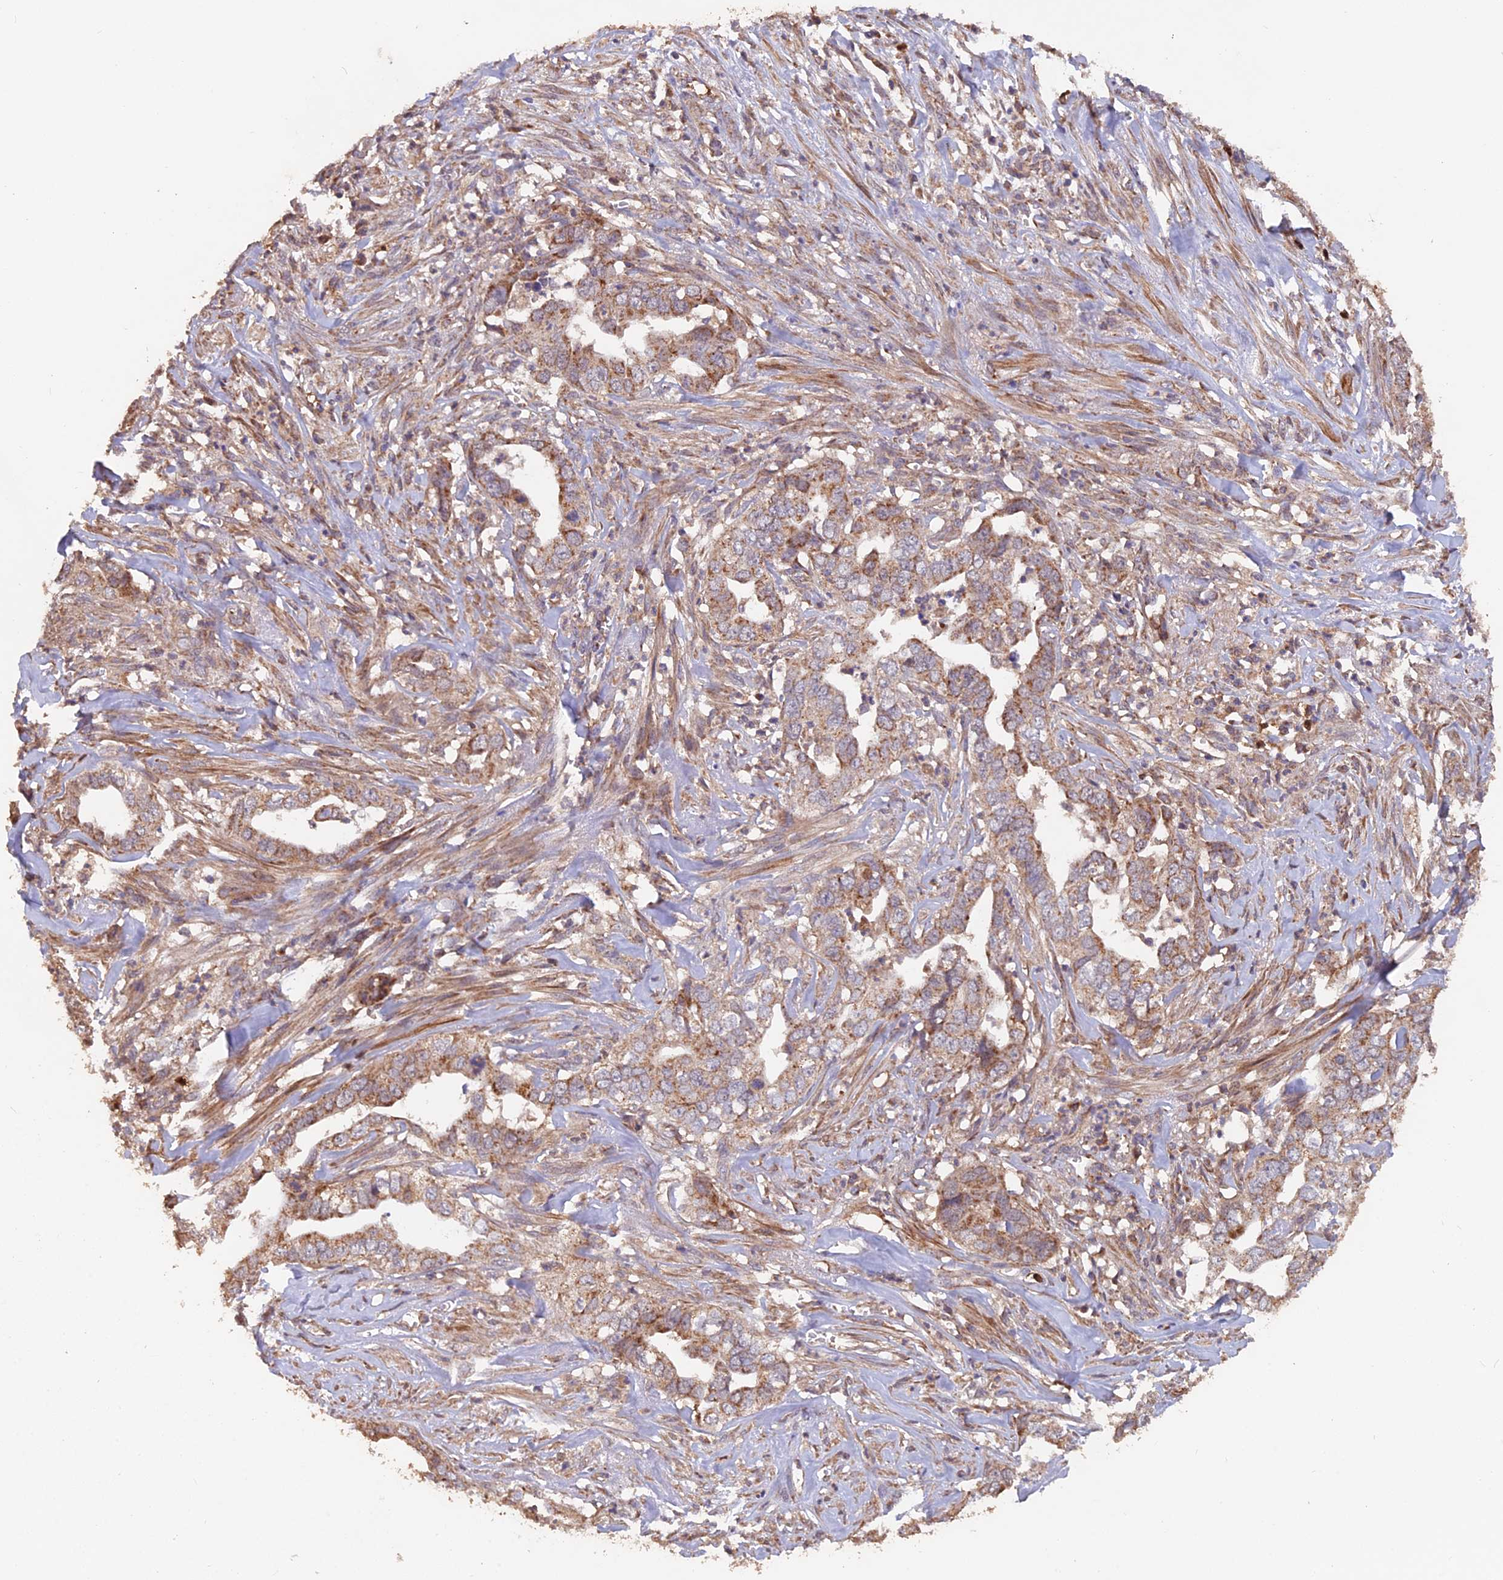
{"staining": {"intensity": "moderate", "quantity": ">75%", "location": "cytoplasmic/membranous"}, "tissue": "liver cancer", "cell_type": "Tumor cells", "image_type": "cancer", "snomed": [{"axis": "morphology", "description": "Cholangiocarcinoma"}, {"axis": "topography", "description": "Liver"}], "caption": "A medium amount of moderate cytoplasmic/membranous expression is present in approximately >75% of tumor cells in cholangiocarcinoma (liver) tissue. (IHC, brightfield microscopy, high magnification).", "gene": "IFT22", "patient": {"sex": "female", "age": 79}}